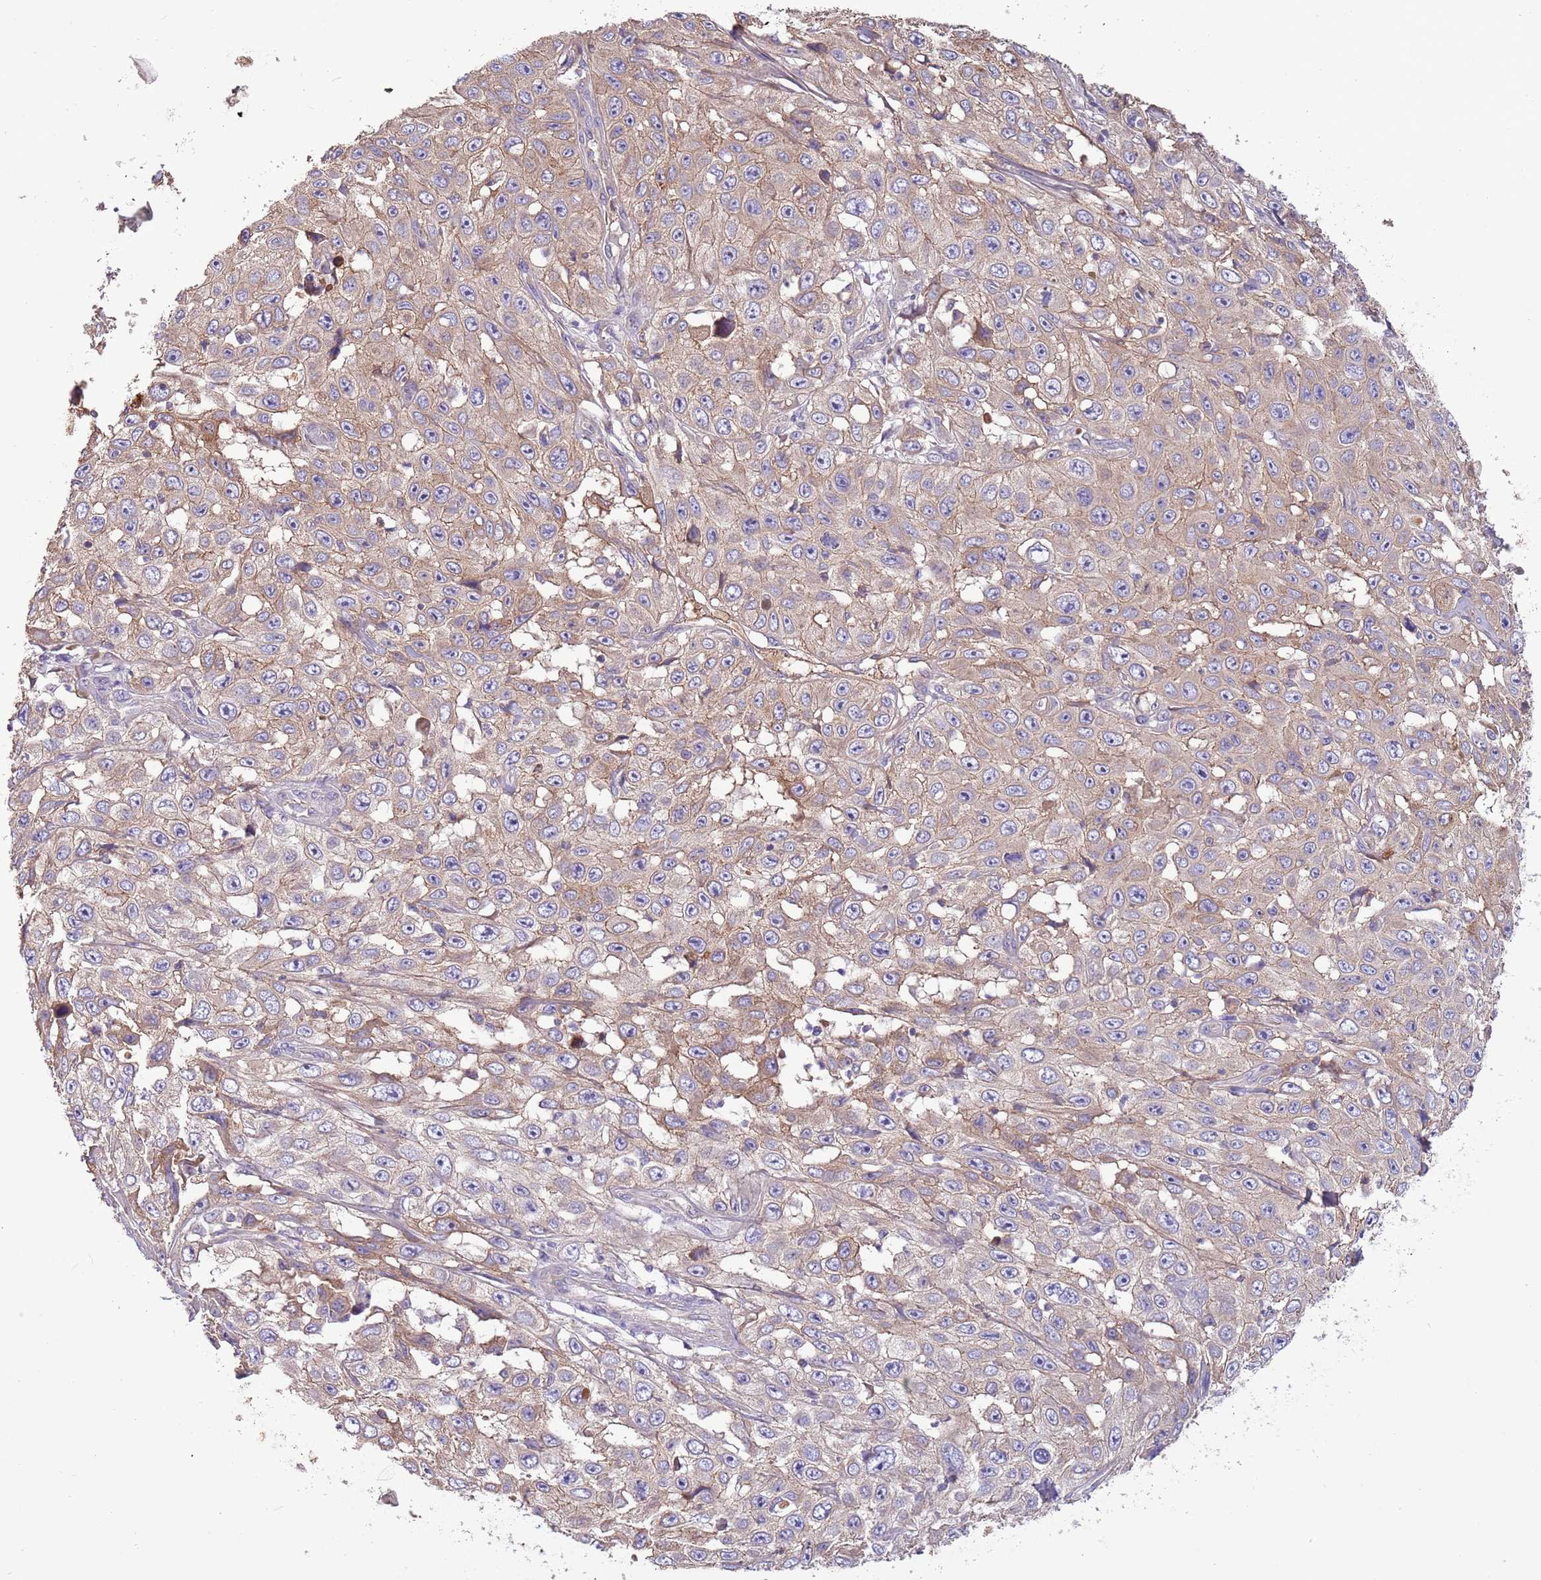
{"staining": {"intensity": "weak", "quantity": "25%-75%", "location": "cytoplasmic/membranous"}, "tissue": "skin cancer", "cell_type": "Tumor cells", "image_type": "cancer", "snomed": [{"axis": "morphology", "description": "Squamous cell carcinoma, NOS"}, {"axis": "topography", "description": "Skin"}], "caption": "Approximately 25%-75% of tumor cells in skin squamous cell carcinoma show weak cytoplasmic/membranous protein expression as visualized by brown immunohistochemical staining.", "gene": "TRMO", "patient": {"sex": "male", "age": 82}}